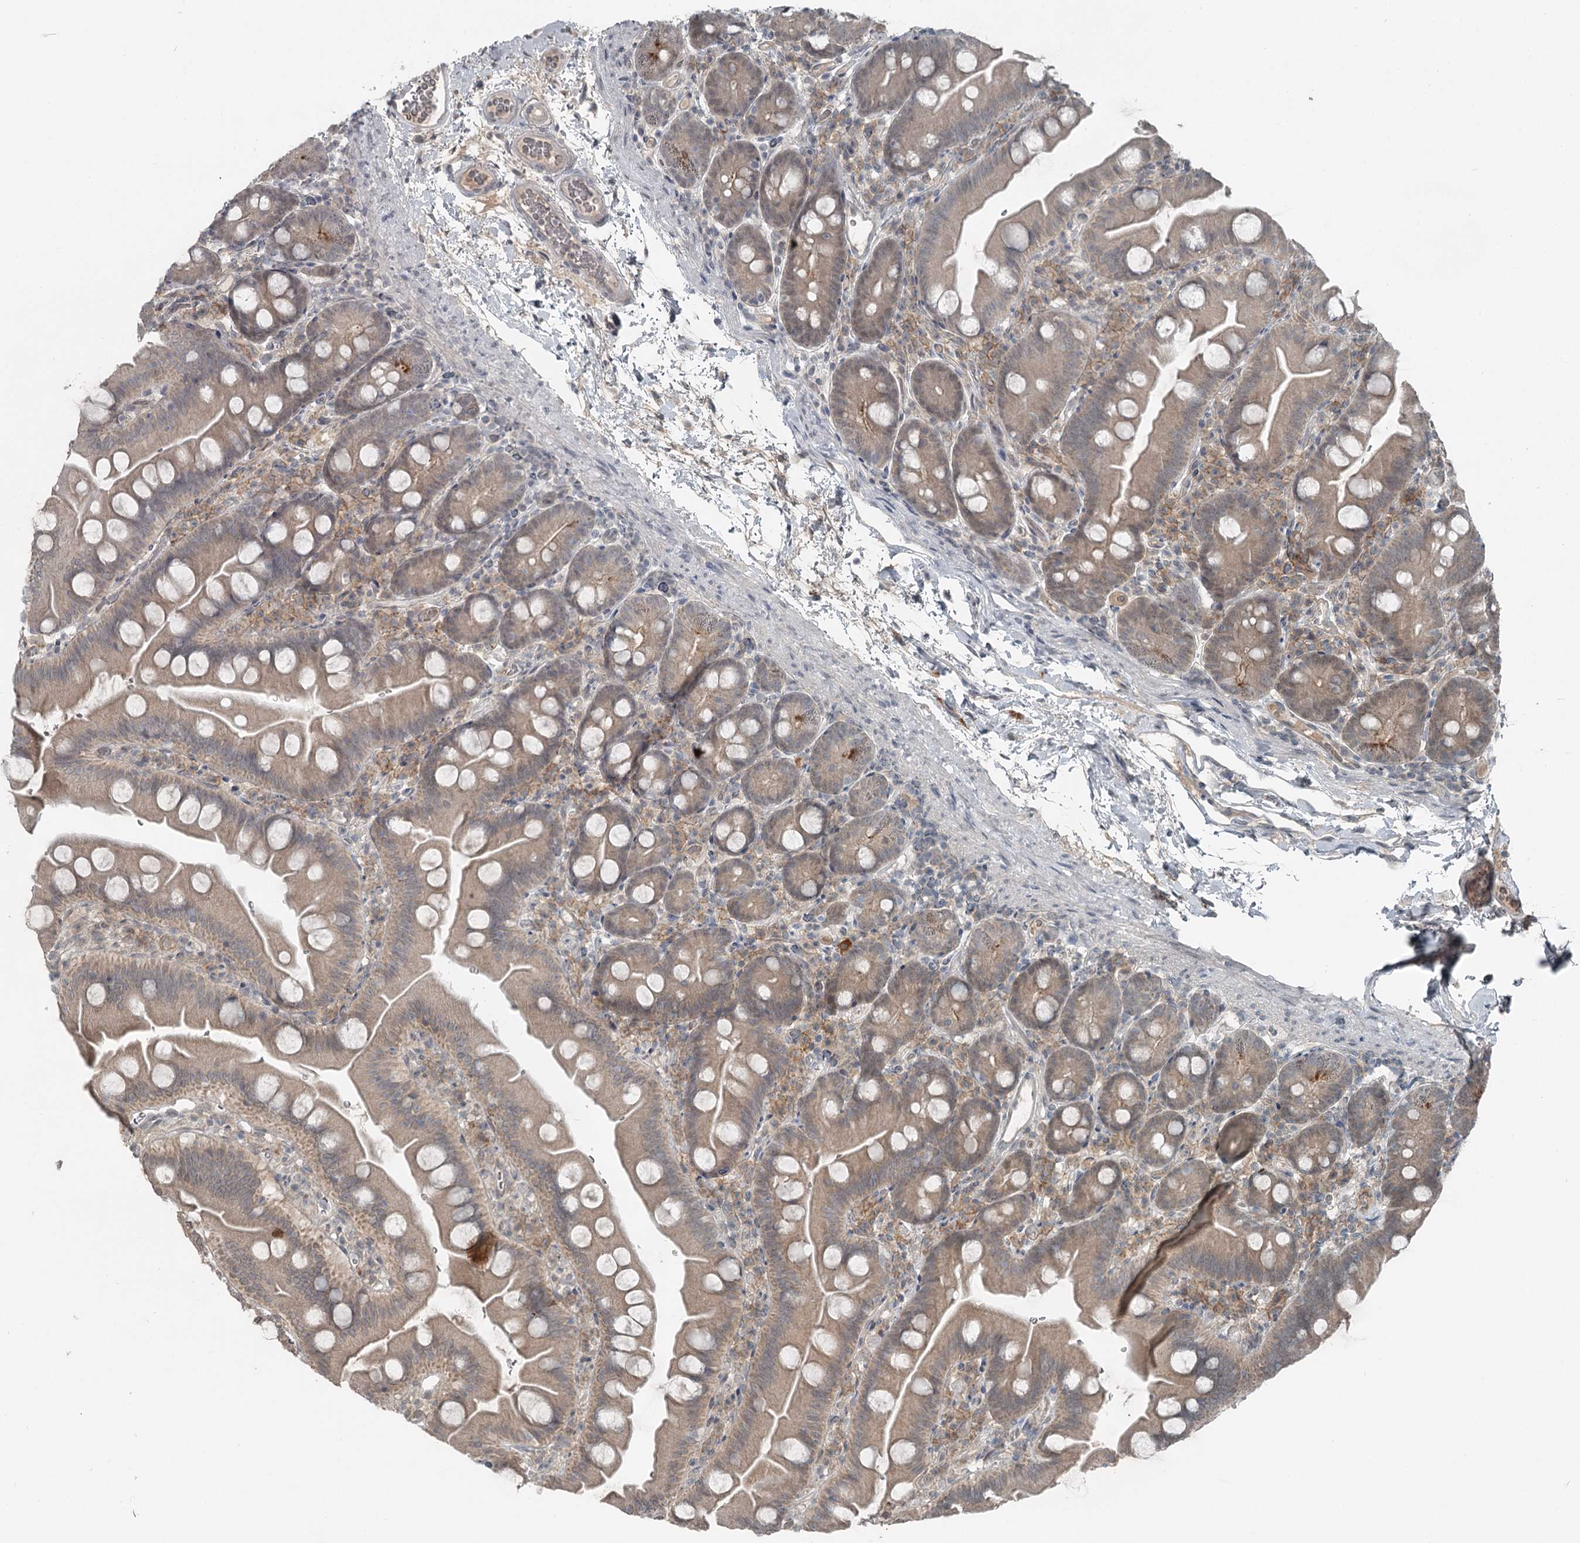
{"staining": {"intensity": "weak", "quantity": "<25%", "location": "cytoplasmic/membranous"}, "tissue": "small intestine", "cell_type": "Glandular cells", "image_type": "normal", "snomed": [{"axis": "morphology", "description": "Normal tissue, NOS"}, {"axis": "topography", "description": "Small intestine"}], "caption": "Image shows no significant protein staining in glandular cells of unremarkable small intestine.", "gene": "SLC39A8", "patient": {"sex": "female", "age": 68}}